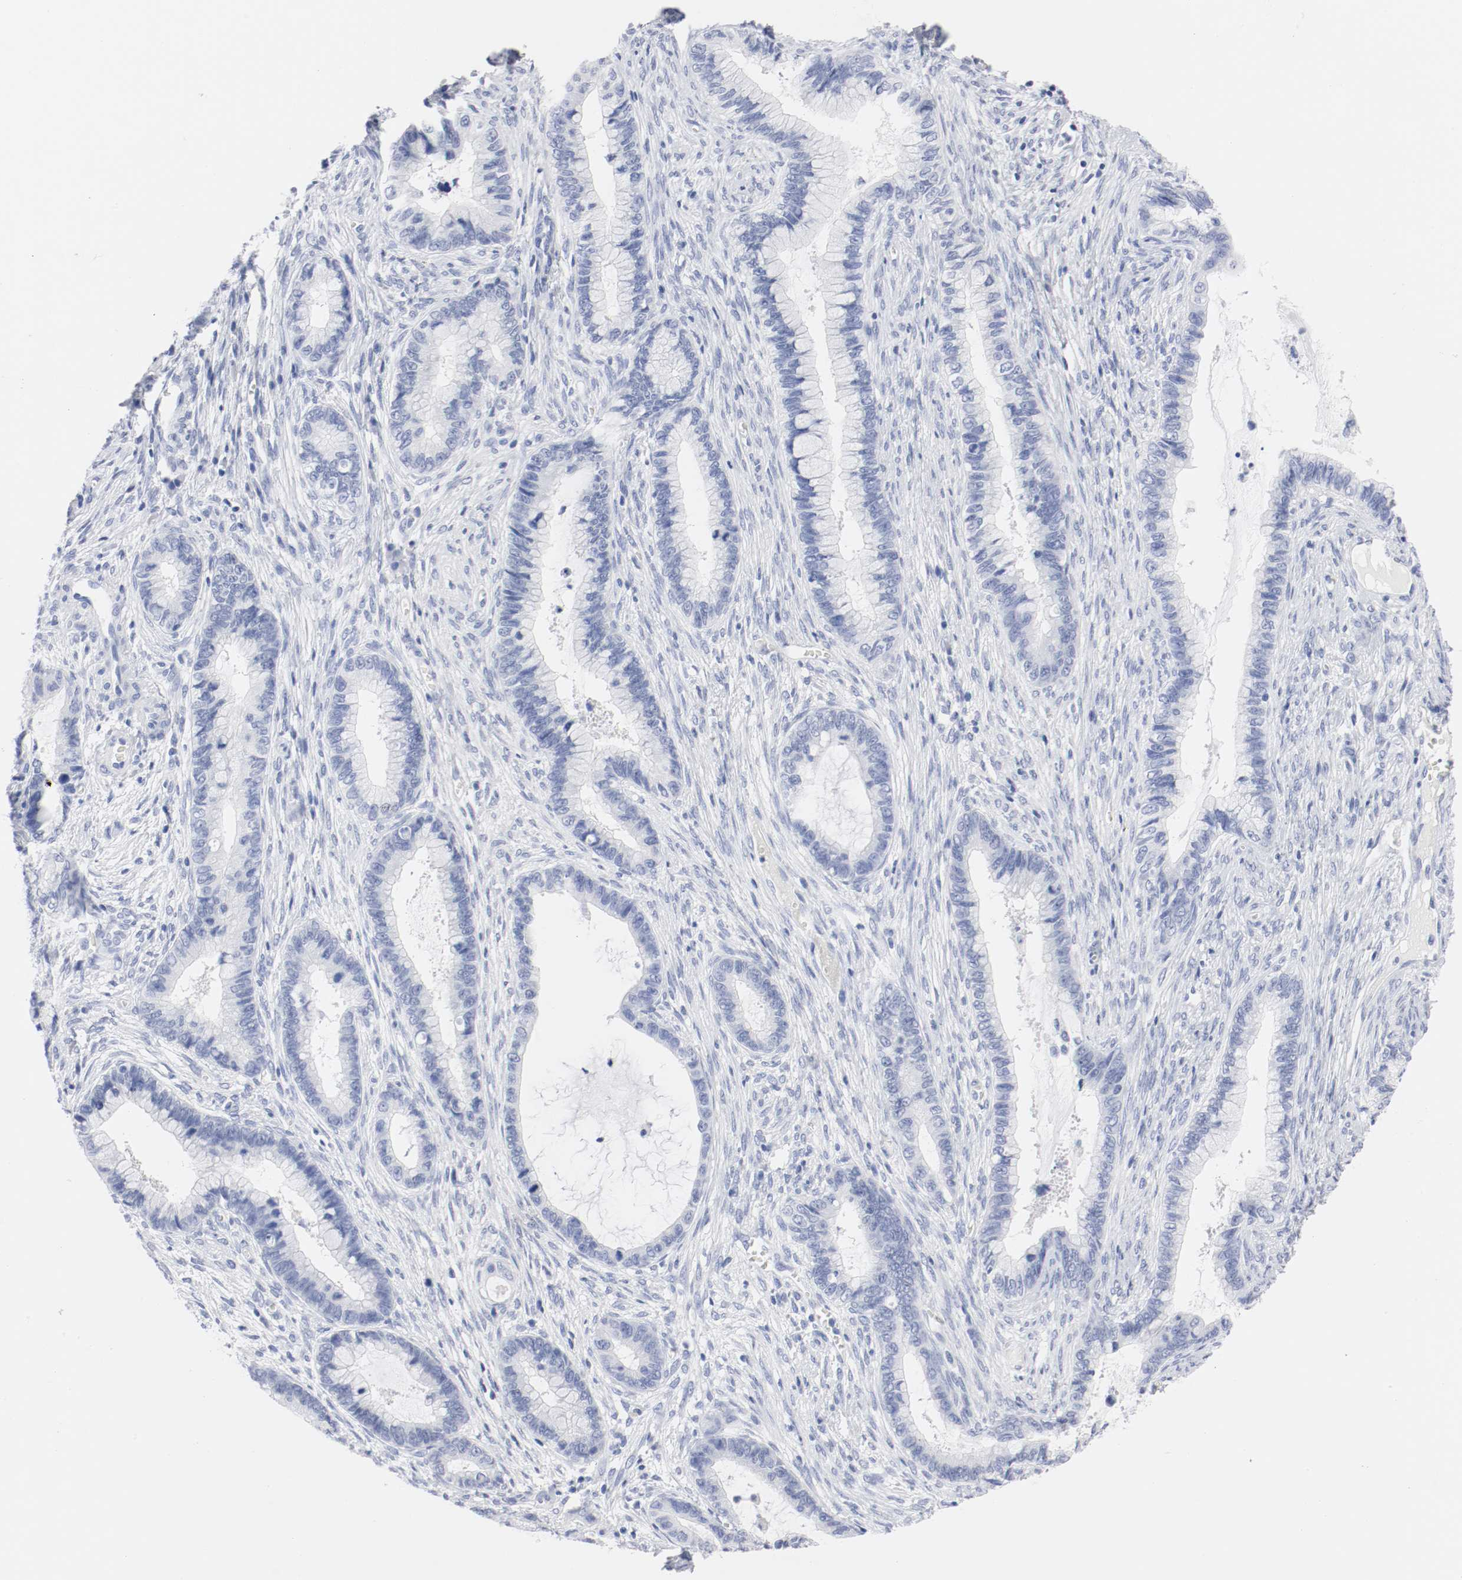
{"staining": {"intensity": "negative", "quantity": "none", "location": "none"}, "tissue": "cervical cancer", "cell_type": "Tumor cells", "image_type": "cancer", "snomed": [{"axis": "morphology", "description": "Adenocarcinoma, NOS"}, {"axis": "topography", "description": "Cervix"}], "caption": "Immunohistochemistry (IHC) image of cervical cancer stained for a protein (brown), which displays no expression in tumor cells.", "gene": "GAD1", "patient": {"sex": "female", "age": 44}}